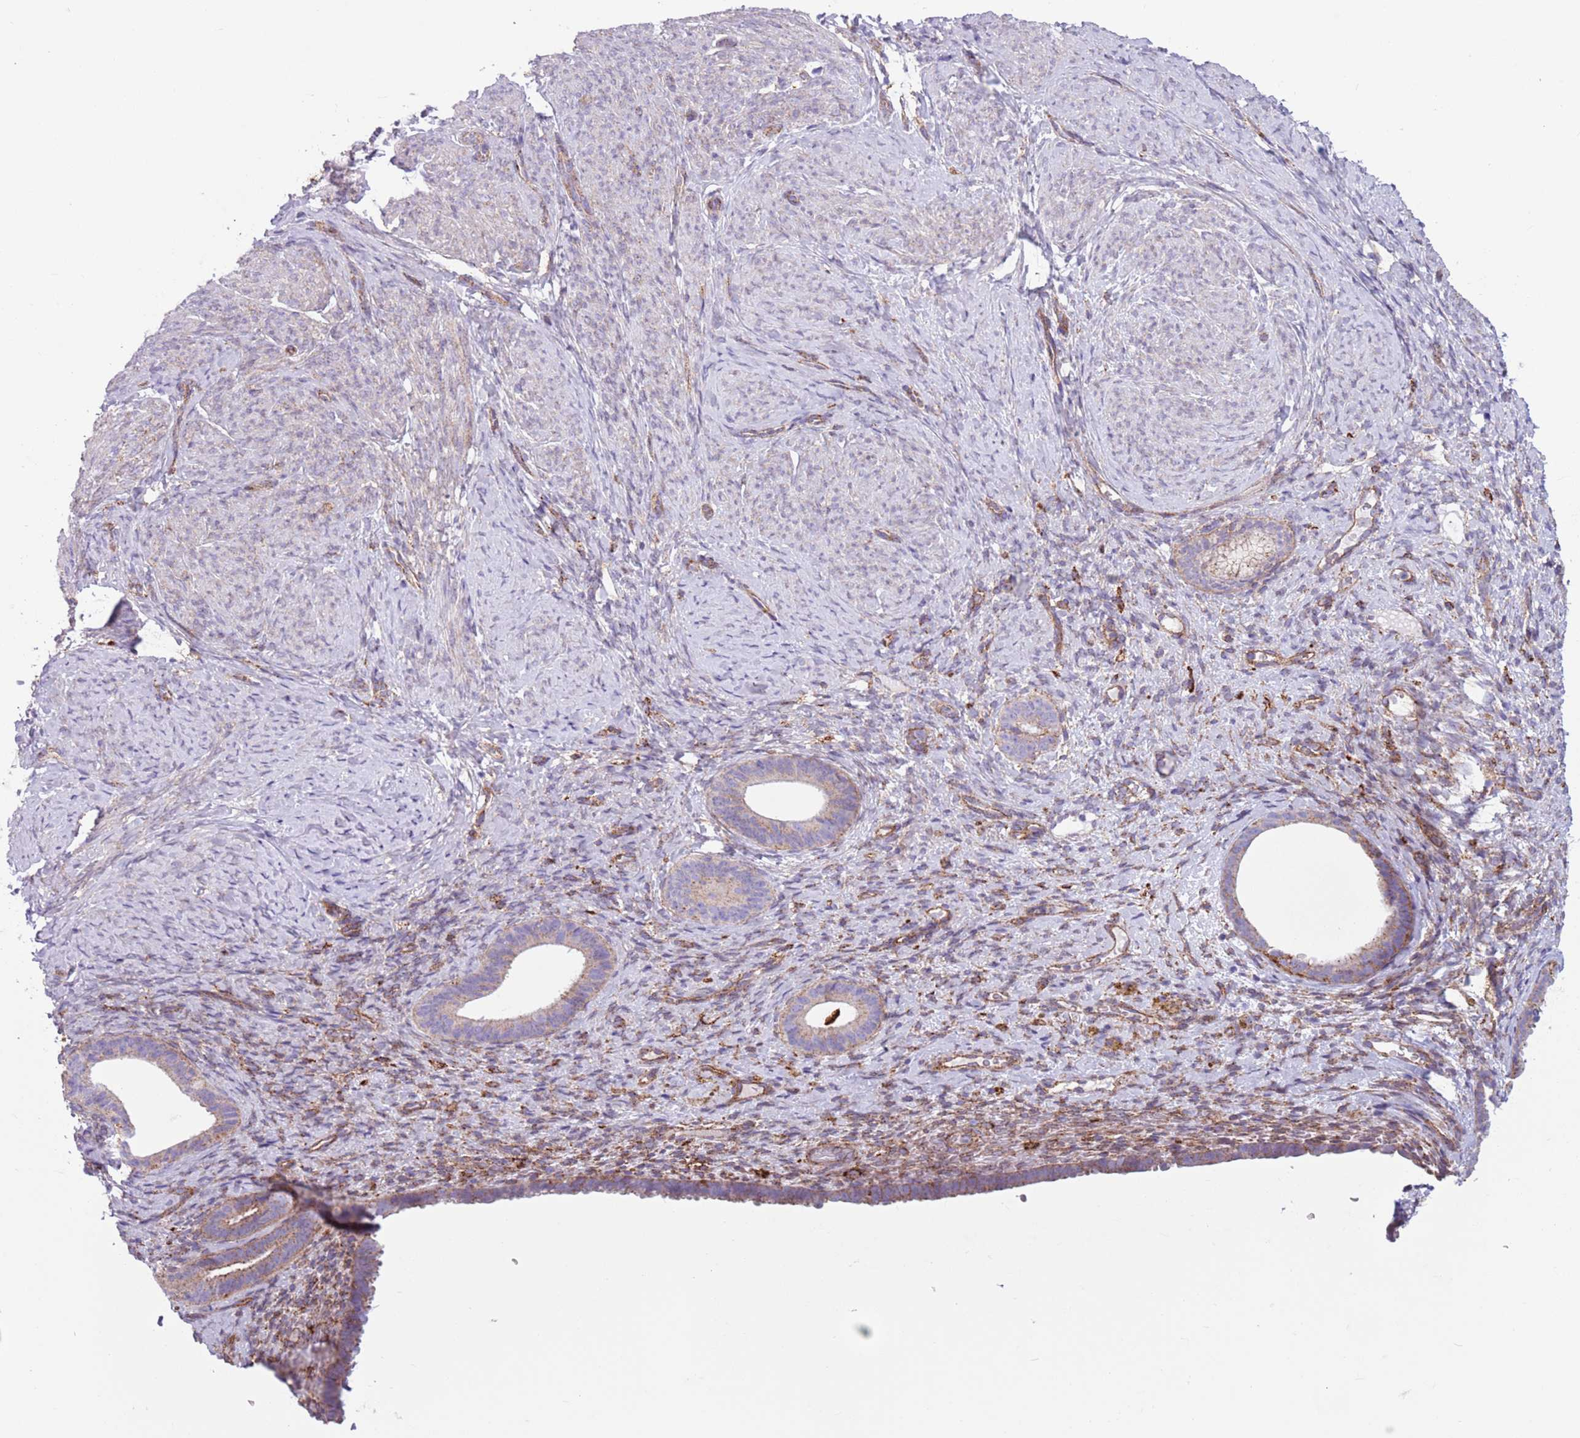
{"staining": {"intensity": "moderate", "quantity": "<25%", "location": "cytoplasmic/membranous"}, "tissue": "endometrium", "cell_type": "Cells in endometrial stroma", "image_type": "normal", "snomed": [{"axis": "morphology", "description": "Normal tissue, NOS"}, {"axis": "topography", "description": "Endometrium"}], "caption": "Immunohistochemistry (IHC) staining of unremarkable endometrium, which displays low levels of moderate cytoplasmic/membranous expression in approximately <25% of cells in endometrial stroma indicating moderate cytoplasmic/membranous protein expression. The staining was performed using DAB (brown) for protein detection and nuclei were counterstained in hematoxylin (blue).", "gene": "SNX6", "patient": {"sex": "female", "age": 65}}